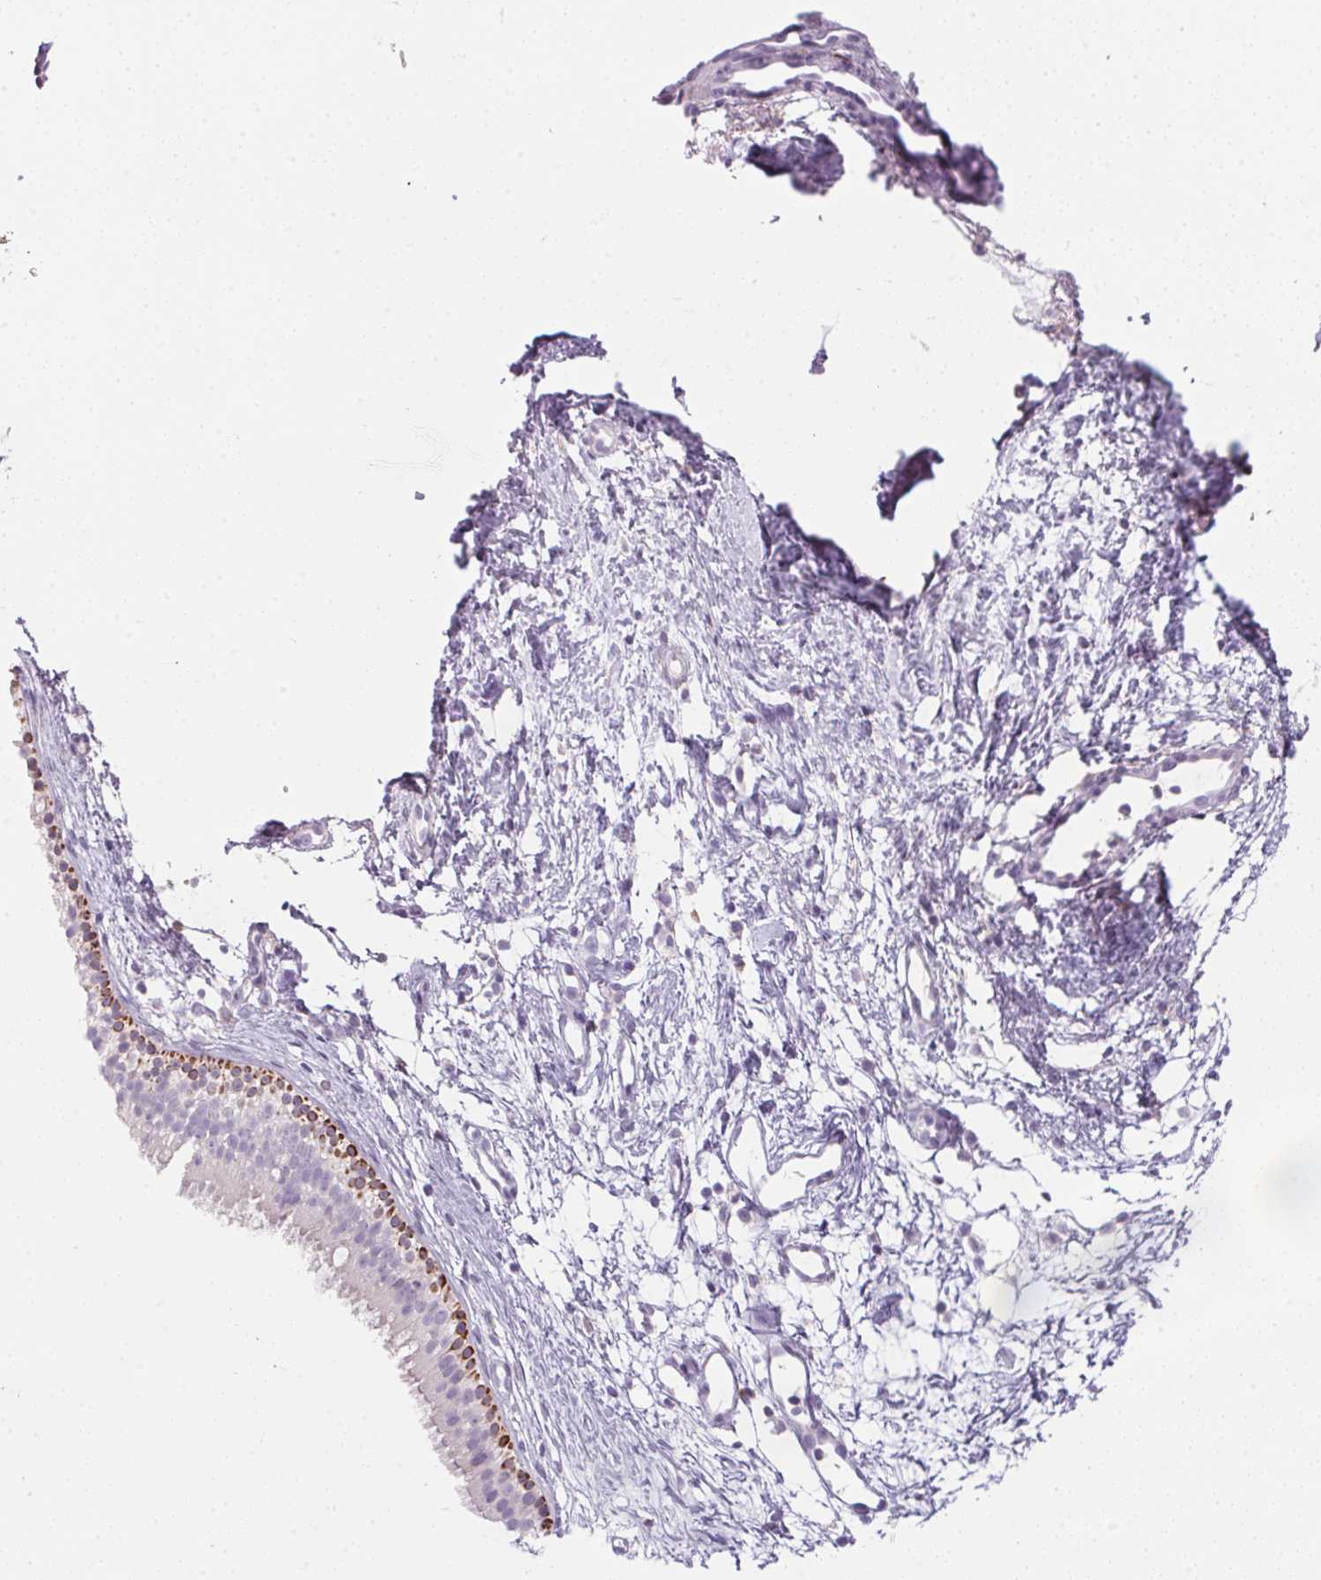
{"staining": {"intensity": "moderate", "quantity": "<25%", "location": "cytoplasmic/membranous"}, "tissue": "nasopharynx", "cell_type": "Respiratory epithelial cells", "image_type": "normal", "snomed": [{"axis": "morphology", "description": "Normal tissue, NOS"}, {"axis": "topography", "description": "Nasopharynx"}], "caption": "About <25% of respiratory epithelial cells in unremarkable nasopharynx exhibit moderate cytoplasmic/membranous protein positivity as visualized by brown immunohistochemical staining.", "gene": "ECPAS", "patient": {"sex": "male", "age": 58}}